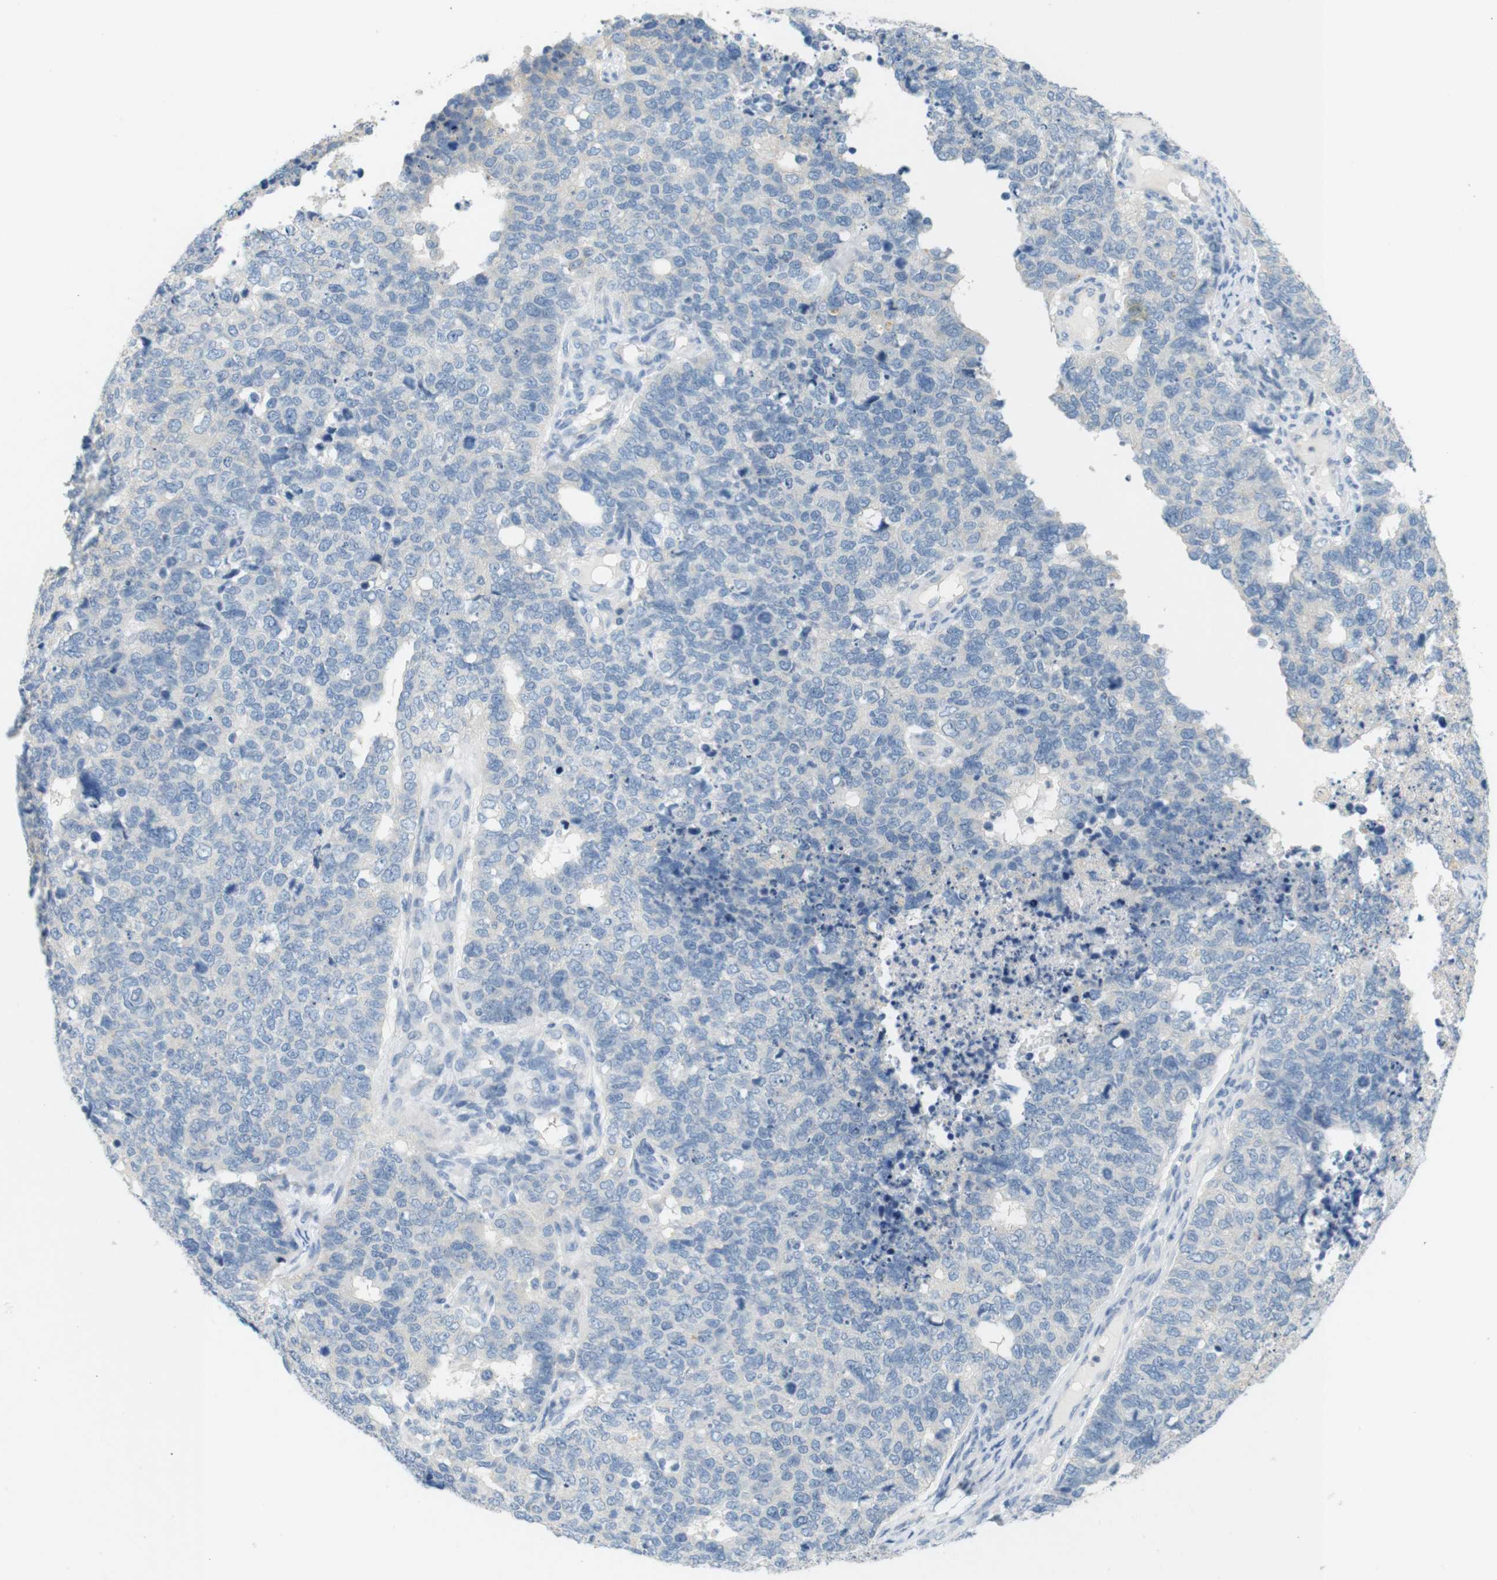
{"staining": {"intensity": "negative", "quantity": "none", "location": "none"}, "tissue": "cervical cancer", "cell_type": "Tumor cells", "image_type": "cancer", "snomed": [{"axis": "morphology", "description": "Squamous cell carcinoma, NOS"}, {"axis": "topography", "description": "Cervix"}], "caption": "Tumor cells show no significant expression in cervical cancer (squamous cell carcinoma).", "gene": "LRRK2", "patient": {"sex": "female", "age": 63}}